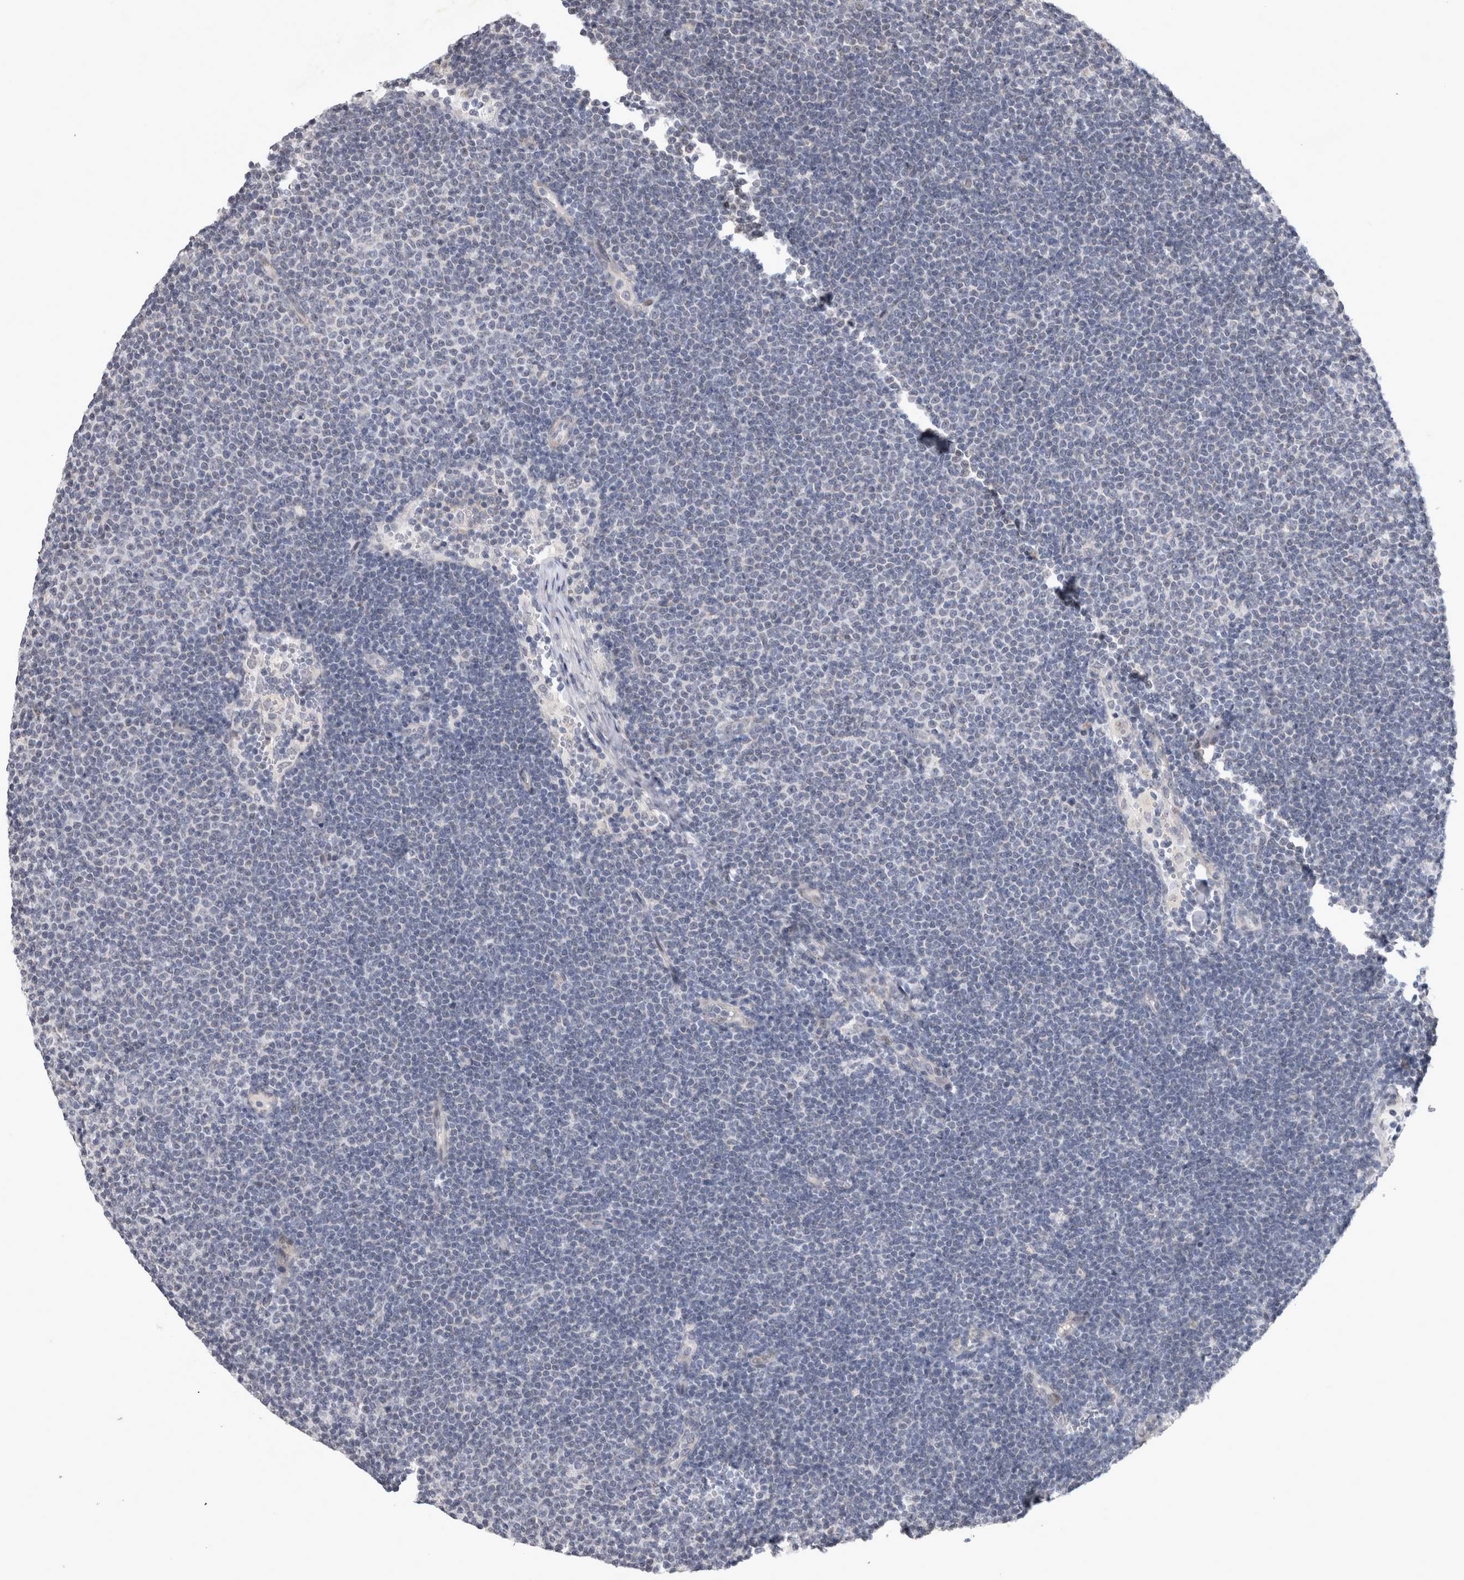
{"staining": {"intensity": "negative", "quantity": "none", "location": "none"}, "tissue": "lymphoma", "cell_type": "Tumor cells", "image_type": "cancer", "snomed": [{"axis": "morphology", "description": "Malignant lymphoma, non-Hodgkin's type, Low grade"}, {"axis": "topography", "description": "Lymph node"}], "caption": "An IHC micrograph of lymphoma is shown. There is no staining in tumor cells of lymphoma. The staining is performed using DAB (3,3'-diaminobenzidine) brown chromogen with nuclei counter-stained in using hematoxylin.", "gene": "IFI44", "patient": {"sex": "female", "age": 53}}